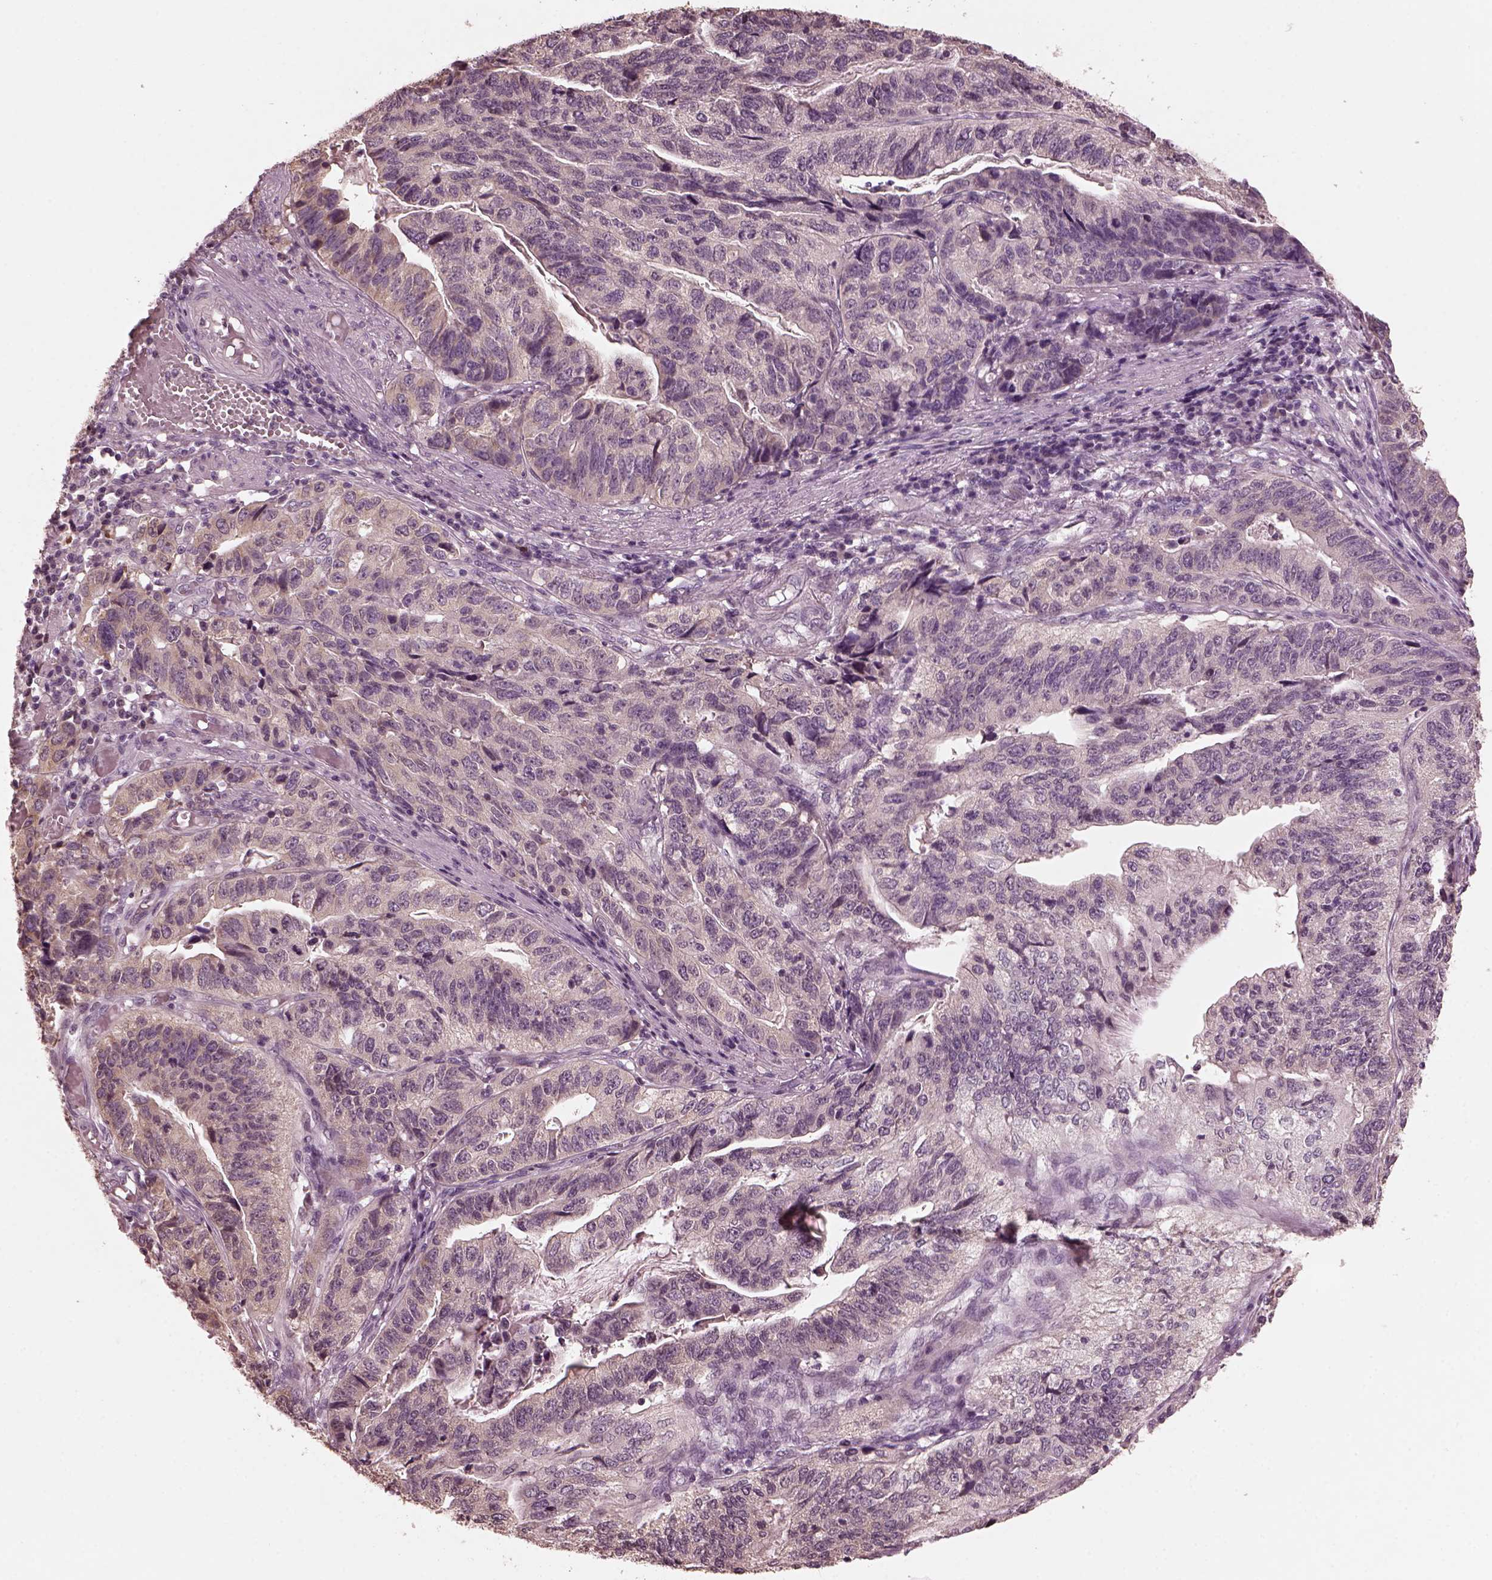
{"staining": {"intensity": "negative", "quantity": "none", "location": "none"}, "tissue": "stomach cancer", "cell_type": "Tumor cells", "image_type": "cancer", "snomed": [{"axis": "morphology", "description": "Adenocarcinoma, NOS"}, {"axis": "topography", "description": "Stomach, upper"}], "caption": "The histopathology image demonstrates no staining of tumor cells in stomach adenocarcinoma.", "gene": "RGS7", "patient": {"sex": "female", "age": 67}}